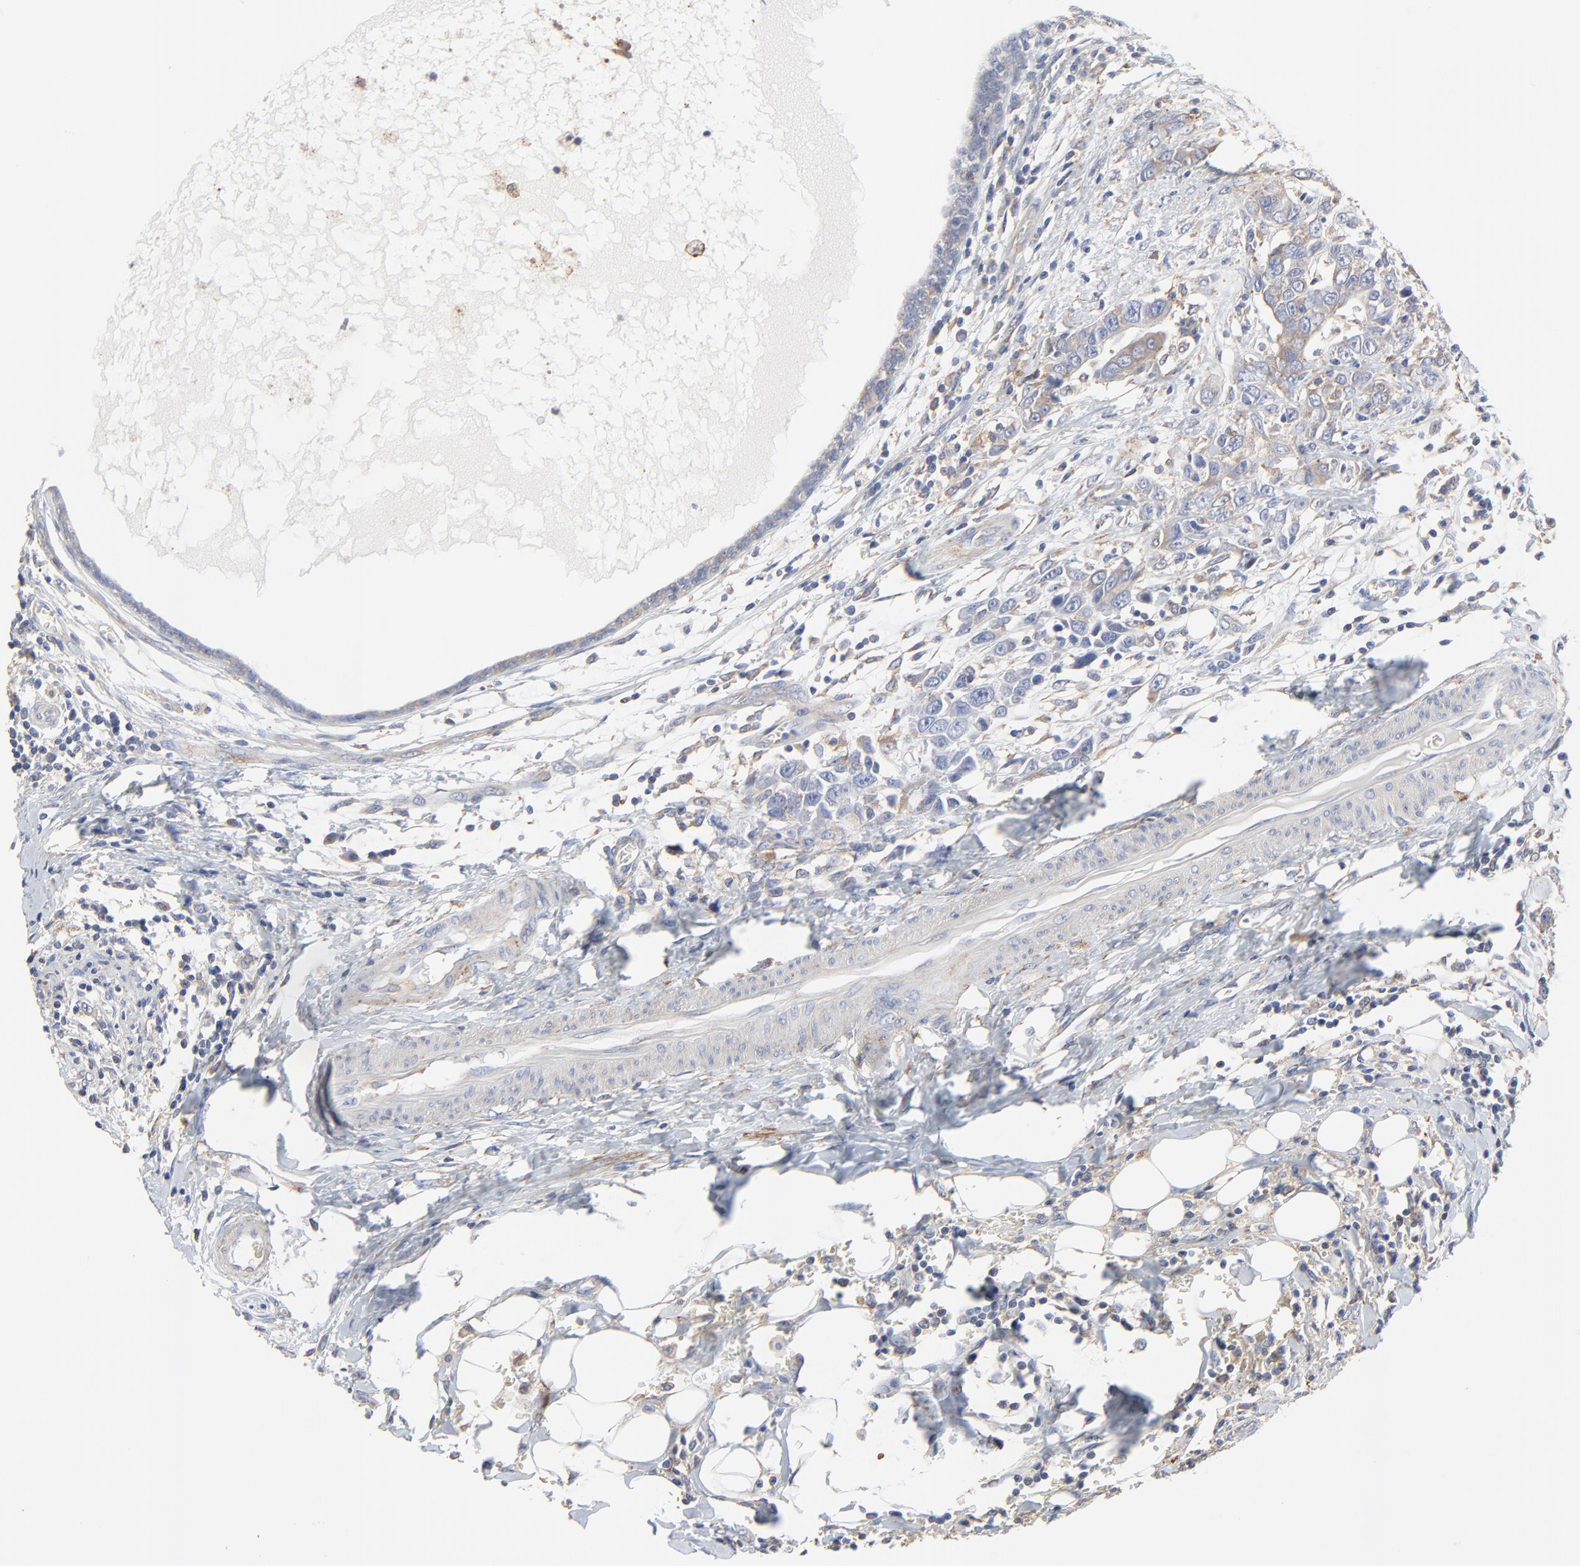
{"staining": {"intensity": "moderate", "quantity": ">75%", "location": "cytoplasmic/membranous"}, "tissue": "breast cancer", "cell_type": "Tumor cells", "image_type": "cancer", "snomed": [{"axis": "morphology", "description": "Duct carcinoma"}, {"axis": "topography", "description": "Breast"}], "caption": "Breast cancer tissue shows moderate cytoplasmic/membranous staining in approximately >75% of tumor cells, visualized by immunohistochemistry.", "gene": "NXF3", "patient": {"sex": "female", "age": 50}}